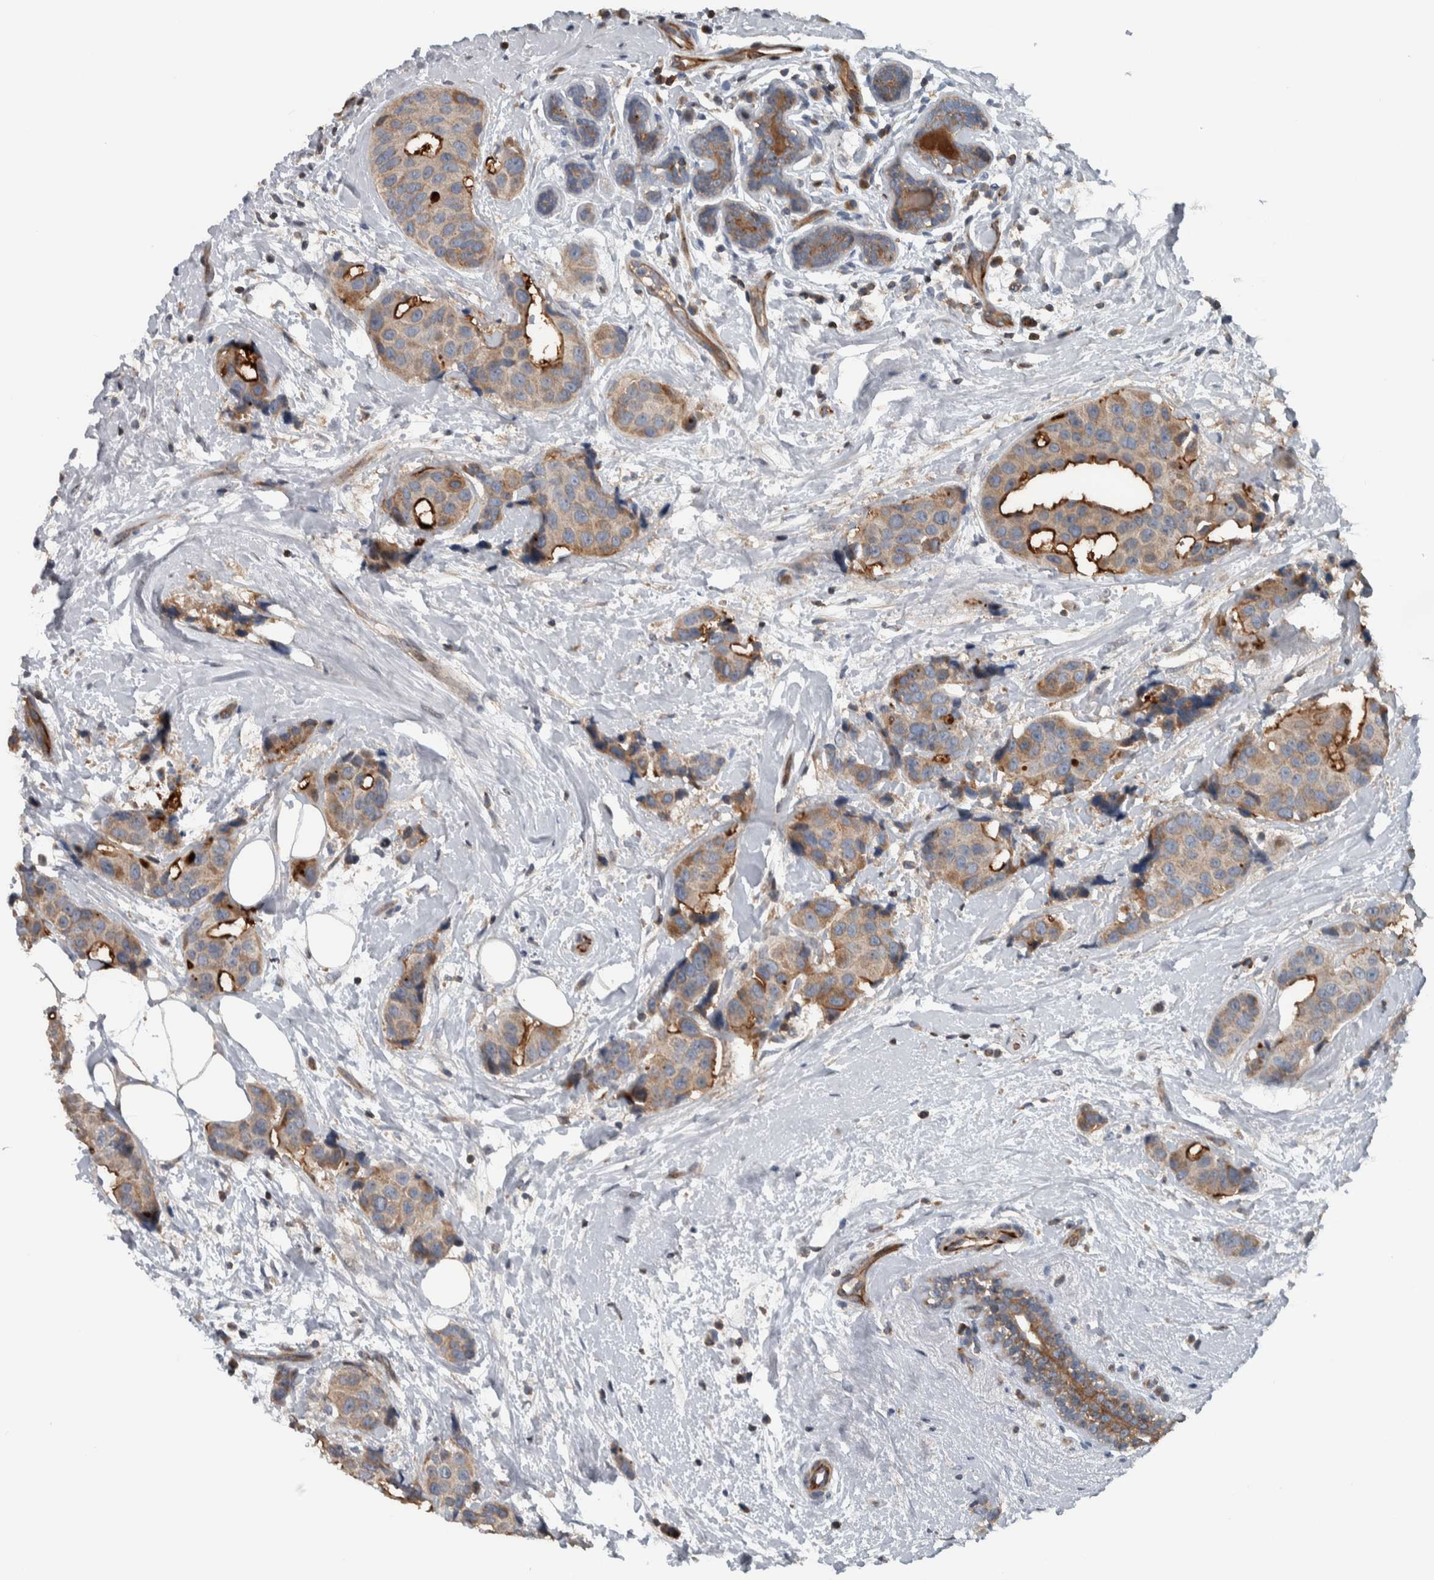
{"staining": {"intensity": "moderate", "quantity": ">75%", "location": "cytoplasmic/membranous"}, "tissue": "breast cancer", "cell_type": "Tumor cells", "image_type": "cancer", "snomed": [{"axis": "morphology", "description": "Normal tissue, NOS"}, {"axis": "morphology", "description": "Duct carcinoma"}, {"axis": "topography", "description": "Breast"}], "caption": "The immunohistochemical stain shows moderate cytoplasmic/membranous expression in tumor cells of breast cancer tissue.", "gene": "BAIAP2L1", "patient": {"sex": "female", "age": 39}}